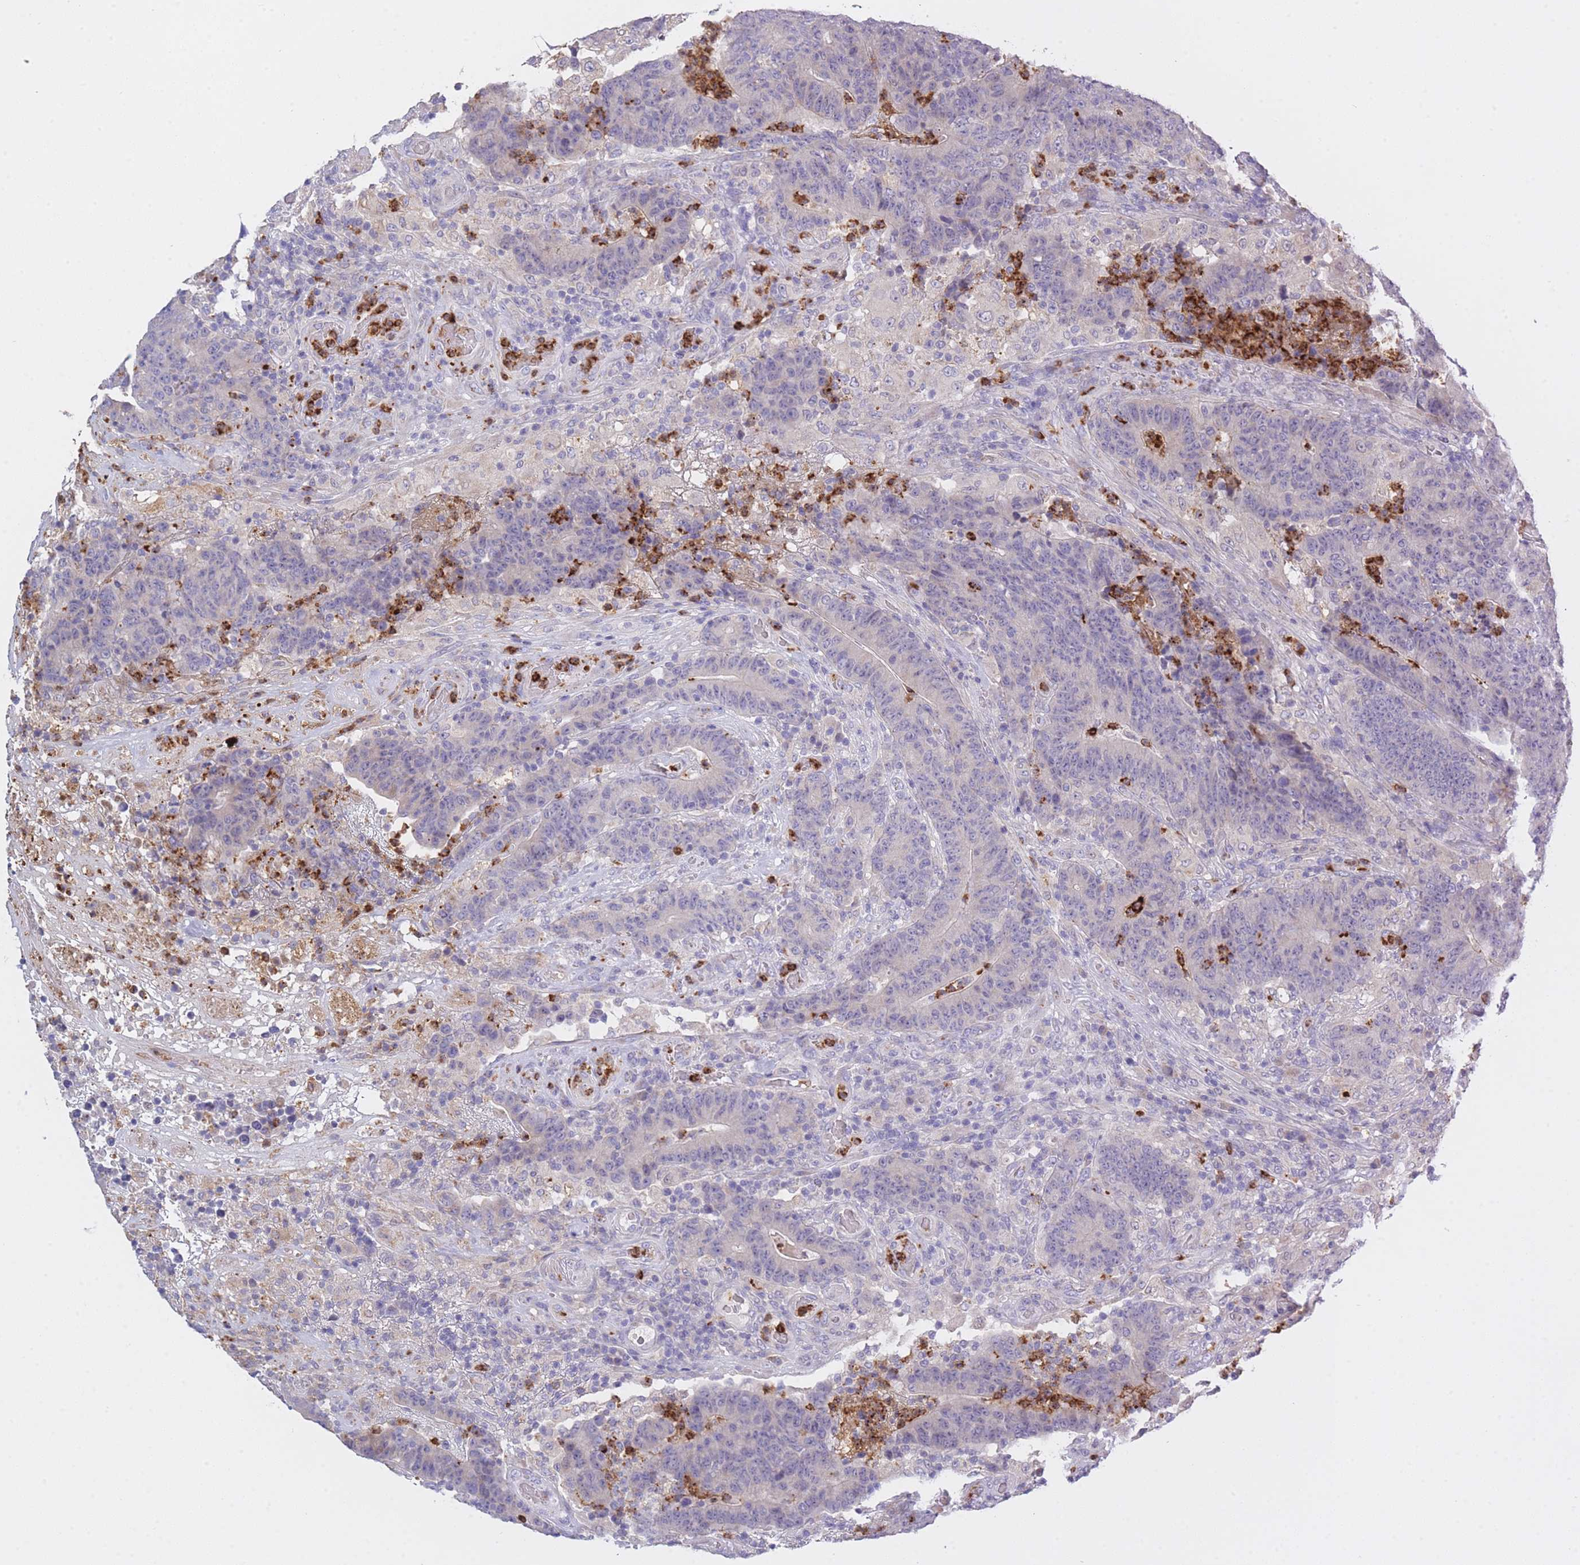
{"staining": {"intensity": "negative", "quantity": "none", "location": "none"}, "tissue": "colorectal cancer", "cell_type": "Tumor cells", "image_type": "cancer", "snomed": [{"axis": "morphology", "description": "Normal tissue, NOS"}, {"axis": "morphology", "description": "Adenocarcinoma, NOS"}, {"axis": "topography", "description": "Colon"}], "caption": "High magnification brightfield microscopy of adenocarcinoma (colorectal) stained with DAB (3,3'-diaminobenzidine) (brown) and counterstained with hematoxylin (blue): tumor cells show no significant positivity.", "gene": "CENPM", "patient": {"sex": "female", "age": 75}}